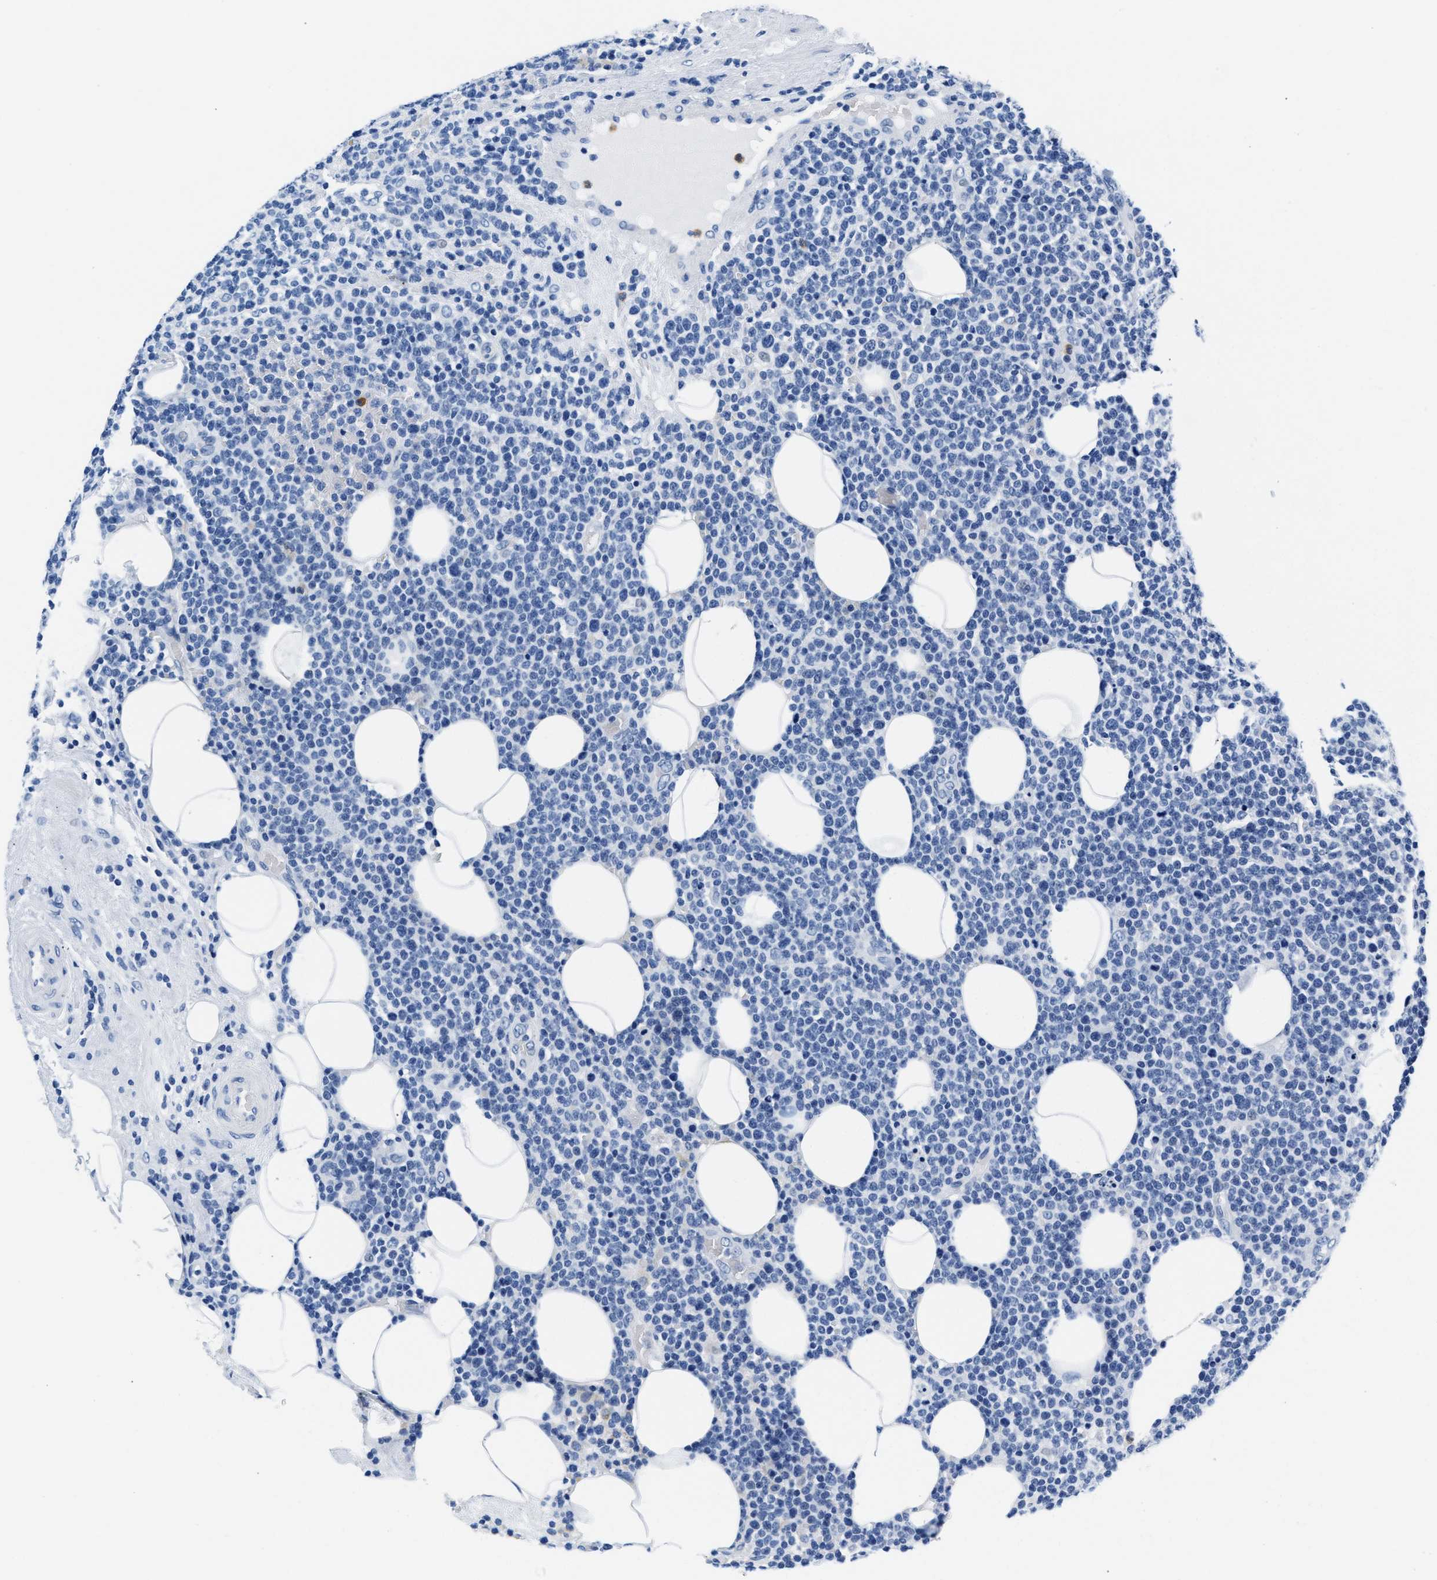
{"staining": {"intensity": "negative", "quantity": "none", "location": "none"}, "tissue": "lymphoma", "cell_type": "Tumor cells", "image_type": "cancer", "snomed": [{"axis": "morphology", "description": "Malignant lymphoma, non-Hodgkin's type, High grade"}, {"axis": "topography", "description": "Lymph node"}], "caption": "Lymphoma stained for a protein using immunohistochemistry (IHC) displays no positivity tumor cells.", "gene": "MMP8", "patient": {"sex": "male", "age": 61}}